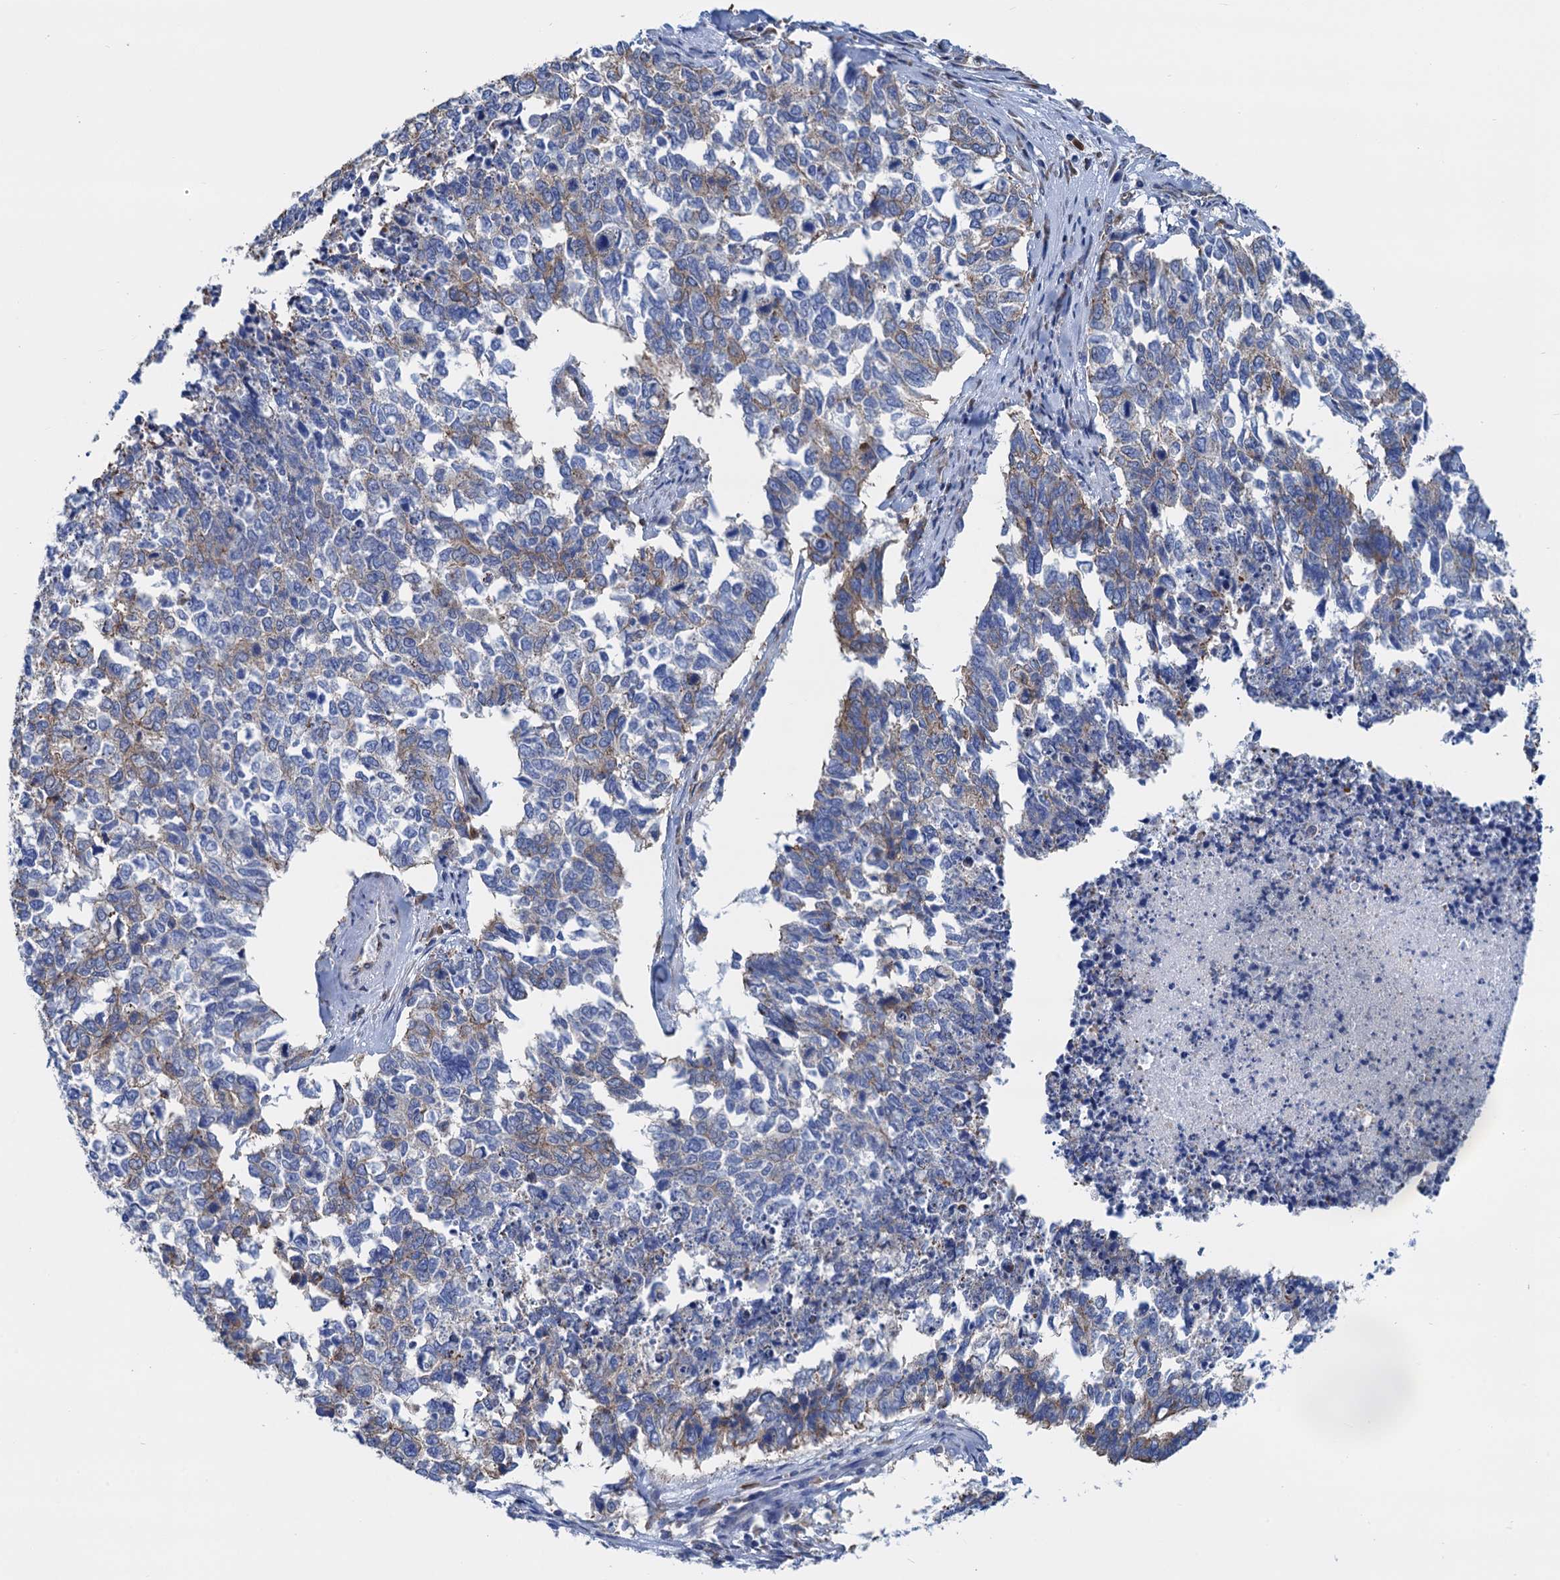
{"staining": {"intensity": "weak", "quantity": "<25%", "location": "cytoplasmic/membranous"}, "tissue": "cervical cancer", "cell_type": "Tumor cells", "image_type": "cancer", "snomed": [{"axis": "morphology", "description": "Squamous cell carcinoma, NOS"}, {"axis": "topography", "description": "Cervix"}], "caption": "IHC photomicrograph of neoplastic tissue: human squamous cell carcinoma (cervical) stained with DAB (3,3'-diaminobenzidine) displays no significant protein staining in tumor cells. Brightfield microscopy of IHC stained with DAB (3,3'-diaminobenzidine) (brown) and hematoxylin (blue), captured at high magnification.", "gene": "SLC12A7", "patient": {"sex": "female", "age": 63}}